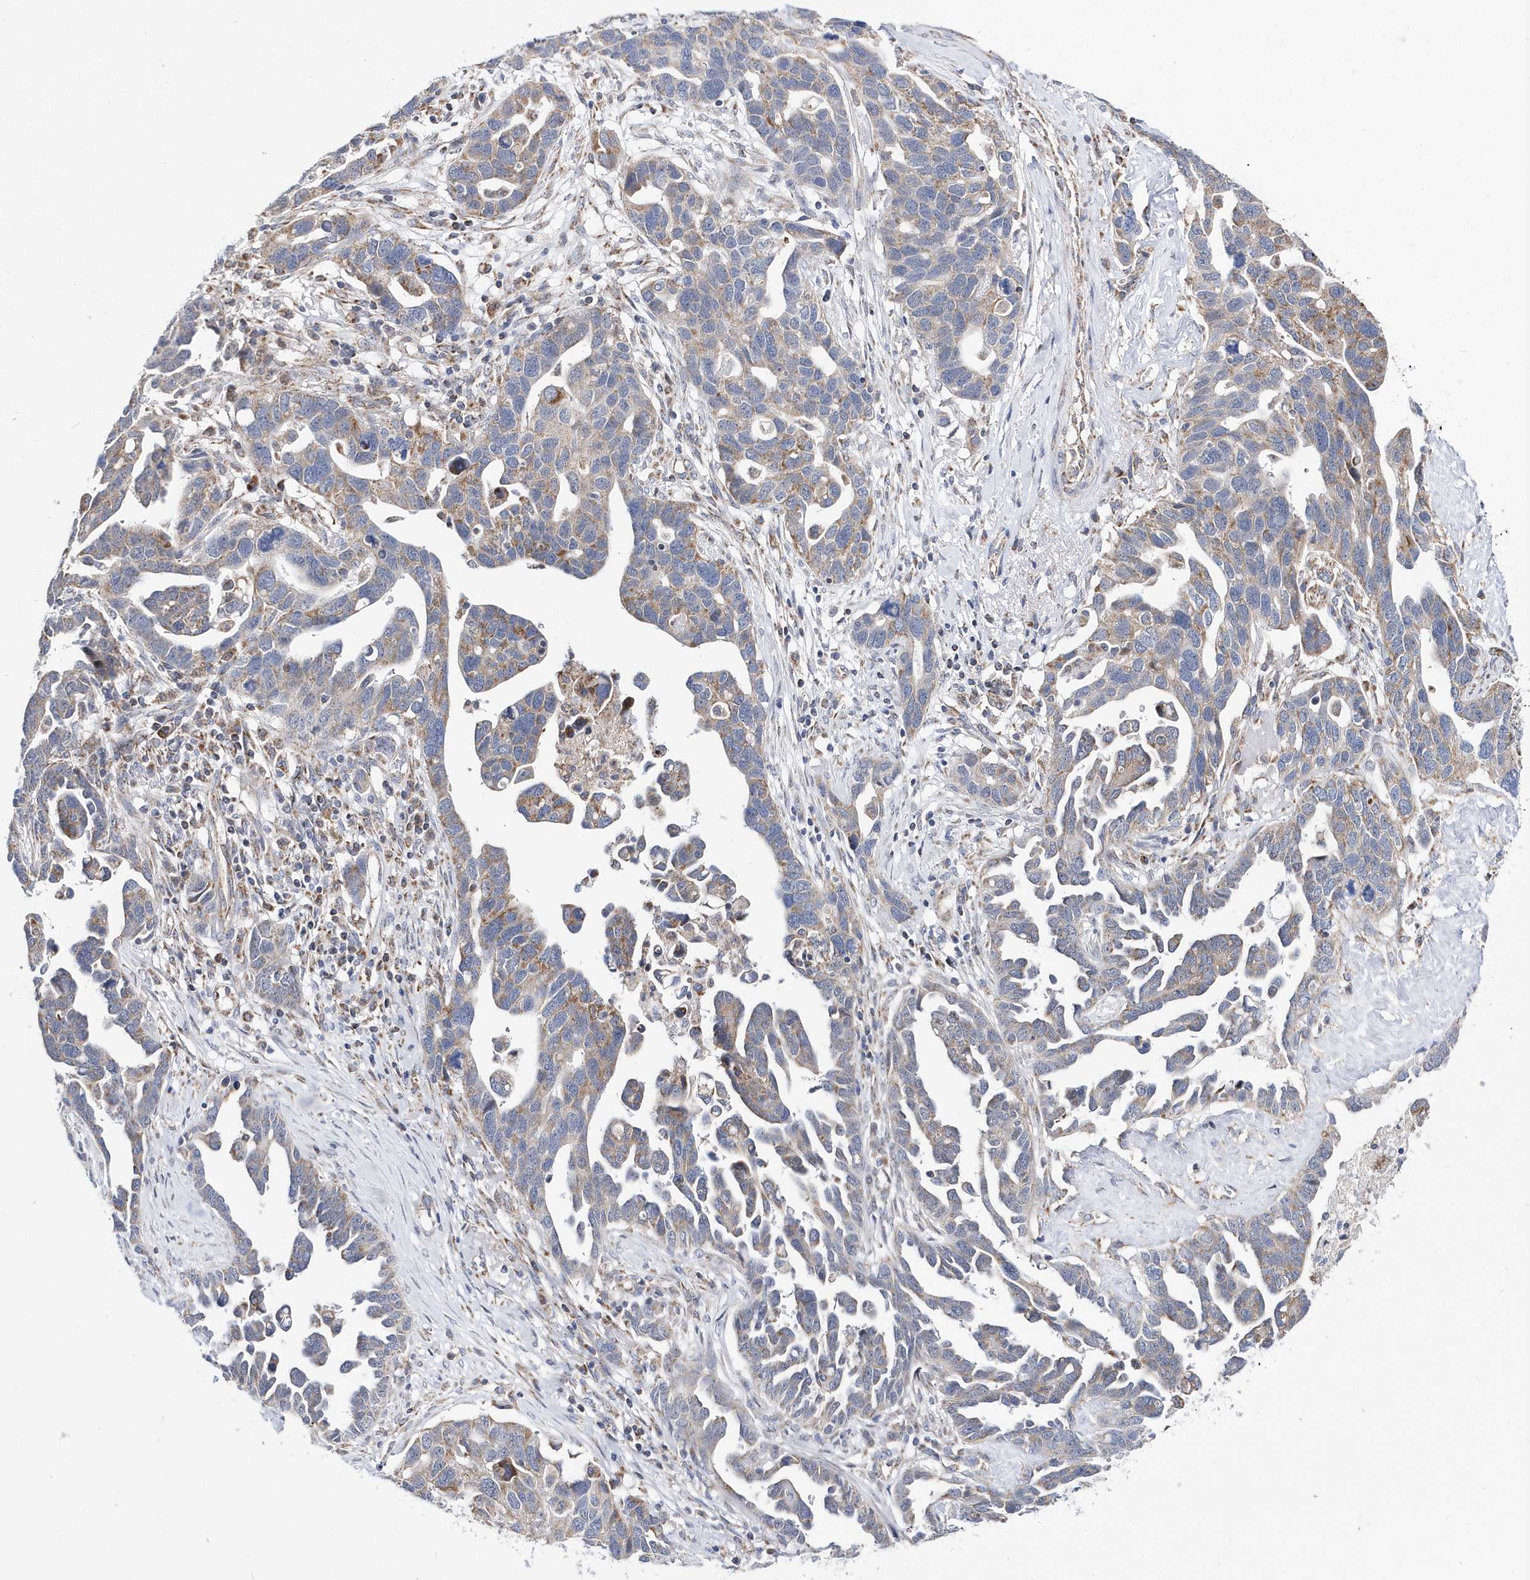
{"staining": {"intensity": "weak", "quantity": "25%-75%", "location": "cytoplasmic/membranous"}, "tissue": "ovarian cancer", "cell_type": "Tumor cells", "image_type": "cancer", "snomed": [{"axis": "morphology", "description": "Cystadenocarcinoma, serous, NOS"}, {"axis": "topography", "description": "Ovary"}], "caption": "Human serous cystadenocarcinoma (ovarian) stained with a brown dye displays weak cytoplasmic/membranous positive staining in about 25%-75% of tumor cells.", "gene": "SPATA5", "patient": {"sex": "female", "age": 54}}